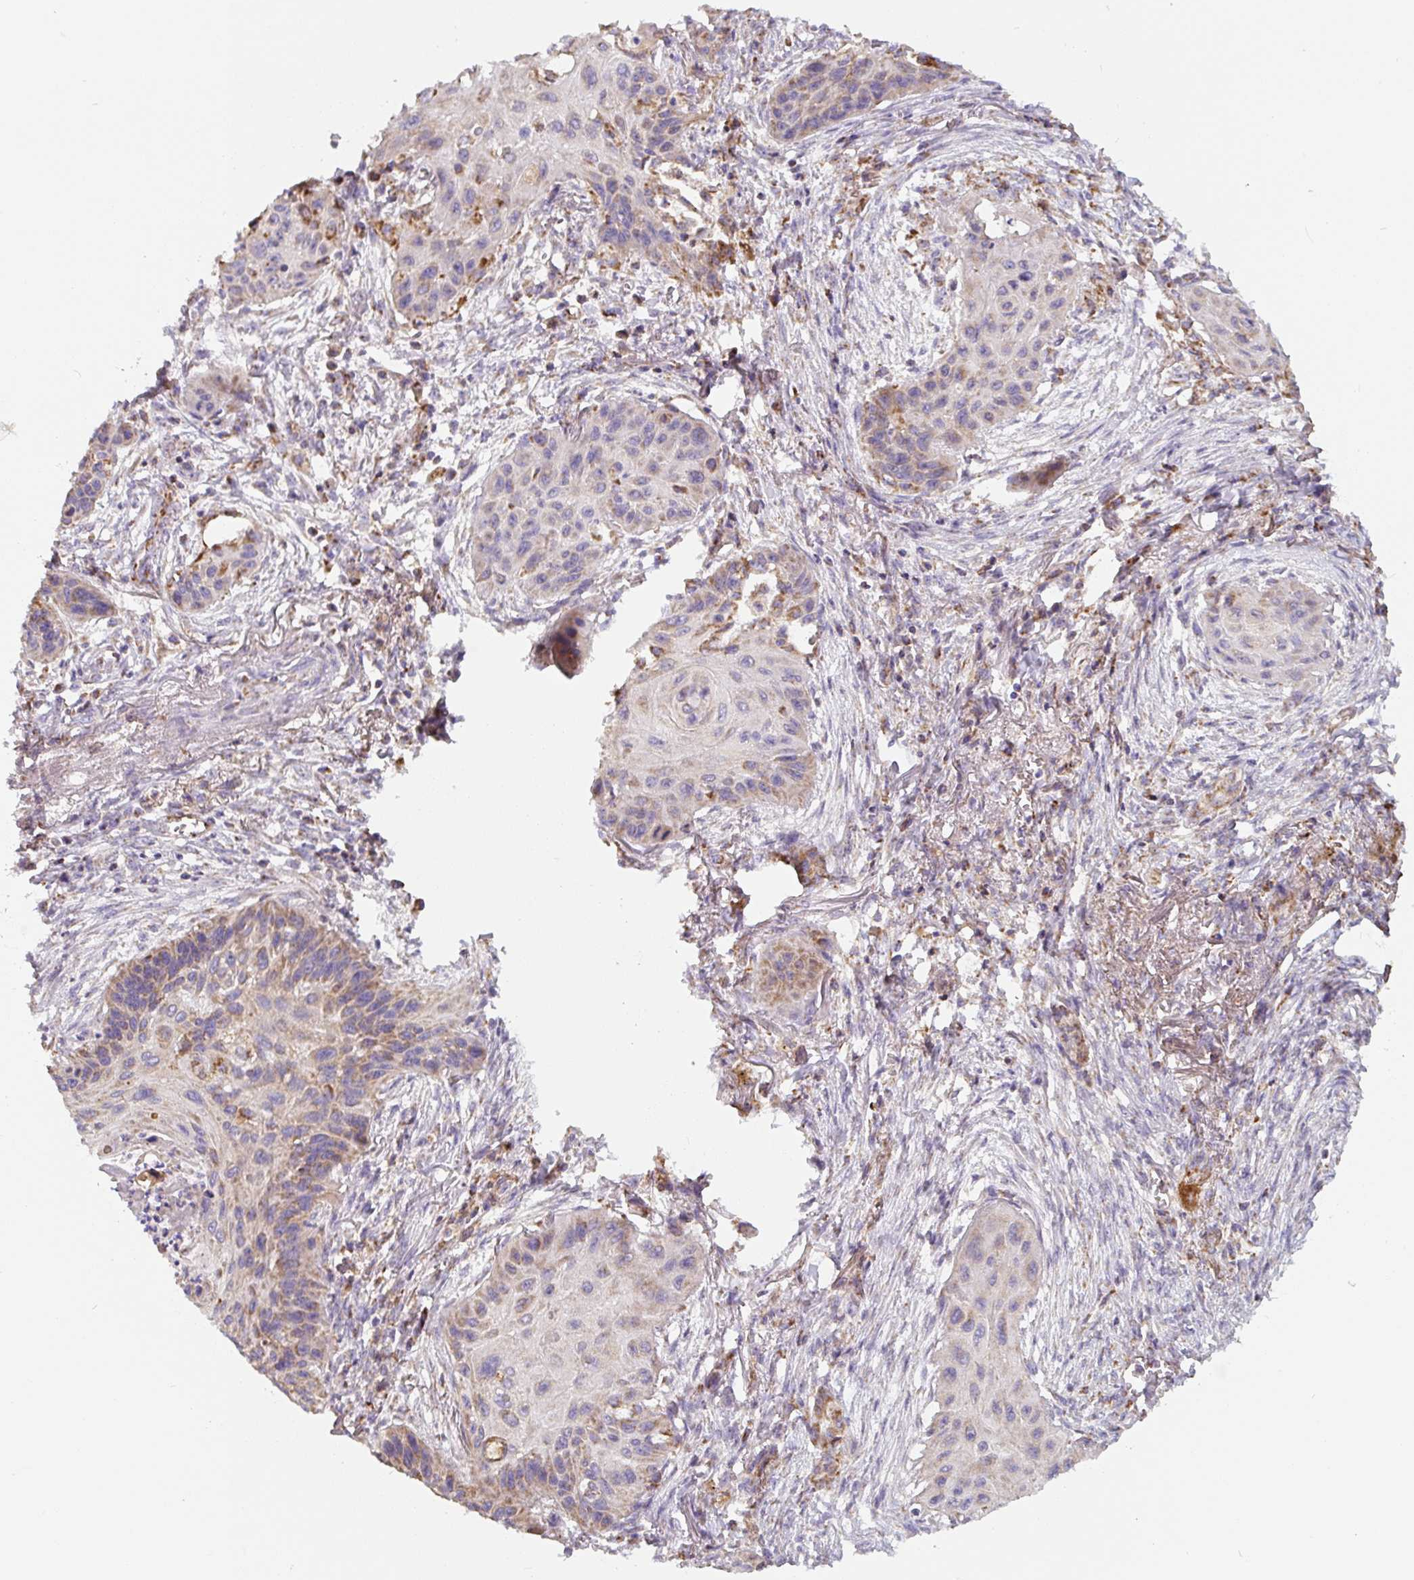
{"staining": {"intensity": "moderate", "quantity": "<25%", "location": "cytoplasmic/membranous"}, "tissue": "lung cancer", "cell_type": "Tumor cells", "image_type": "cancer", "snomed": [{"axis": "morphology", "description": "Squamous cell carcinoma, NOS"}, {"axis": "topography", "description": "Lung"}], "caption": "Tumor cells display low levels of moderate cytoplasmic/membranous staining in about <25% of cells in lung cancer. Ihc stains the protein of interest in brown and the nuclei are stained blue.", "gene": "MT-CO2", "patient": {"sex": "male", "age": 71}}